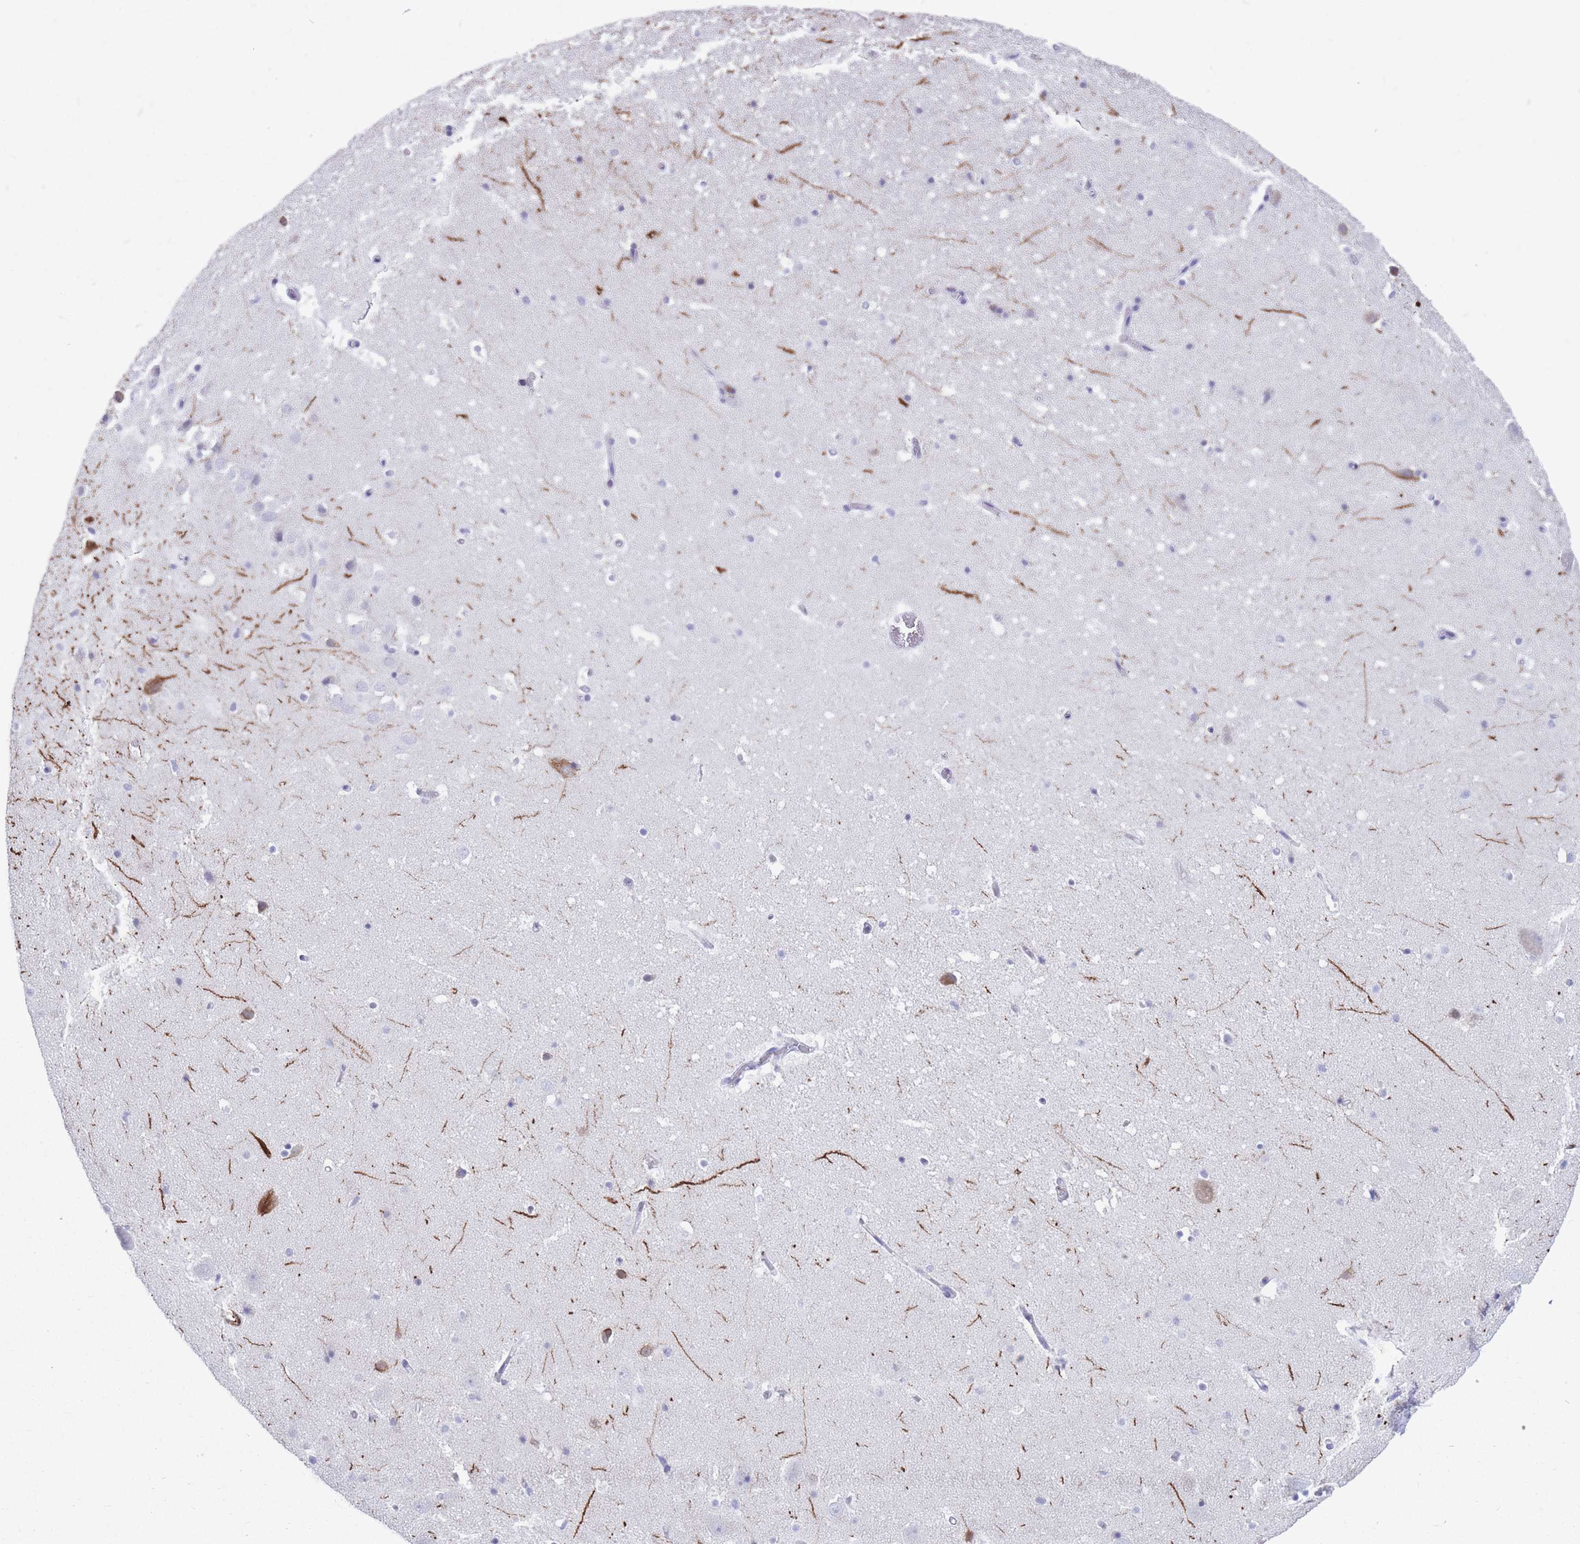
{"staining": {"intensity": "negative", "quantity": "none", "location": "none"}, "tissue": "hippocampus", "cell_type": "Glial cells", "image_type": "normal", "snomed": [{"axis": "morphology", "description": "Normal tissue, NOS"}, {"axis": "topography", "description": "Hippocampus"}], "caption": "Immunohistochemistry (IHC) of unremarkable hippocampus reveals no expression in glial cells. (Stains: DAB immunohistochemistry (IHC) with hematoxylin counter stain, Microscopy: brightfield microscopy at high magnification).", "gene": "DPYD", "patient": {"sex": "male", "age": 37}}